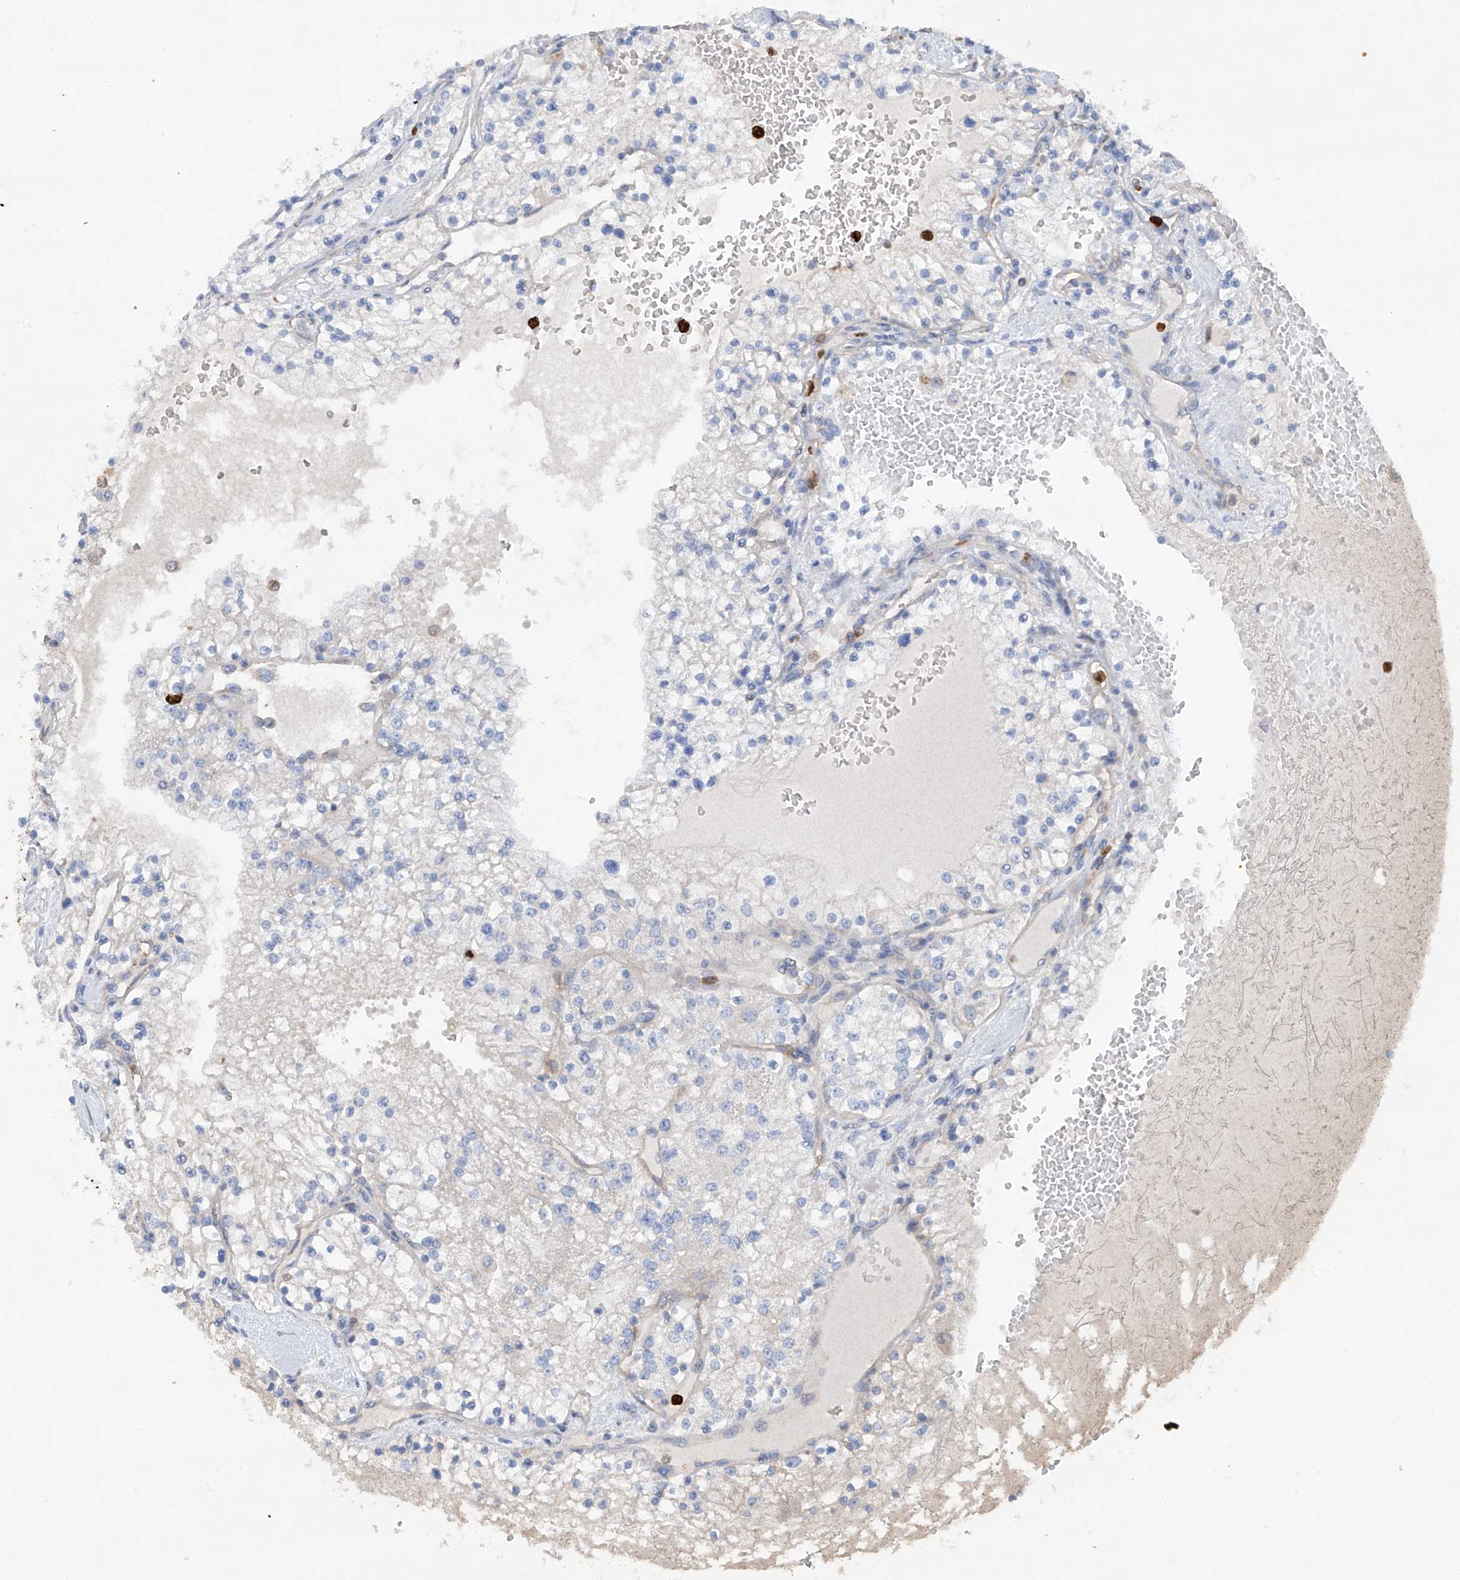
{"staining": {"intensity": "negative", "quantity": "none", "location": "none"}, "tissue": "renal cancer", "cell_type": "Tumor cells", "image_type": "cancer", "snomed": [{"axis": "morphology", "description": "Normal tissue, NOS"}, {"axis": "morphology", "description": "Adenocarcinoma, NOS"}, {"axis": "topography", "description": "Kidney"}], "caption": "This is an immunohistochemistry (IHC) micrograph of human renal adenocarcinoma. There is no expression in tumor cells.", "gene": "PHACTR2", "patient": {"sex": "male", "age": 68}}